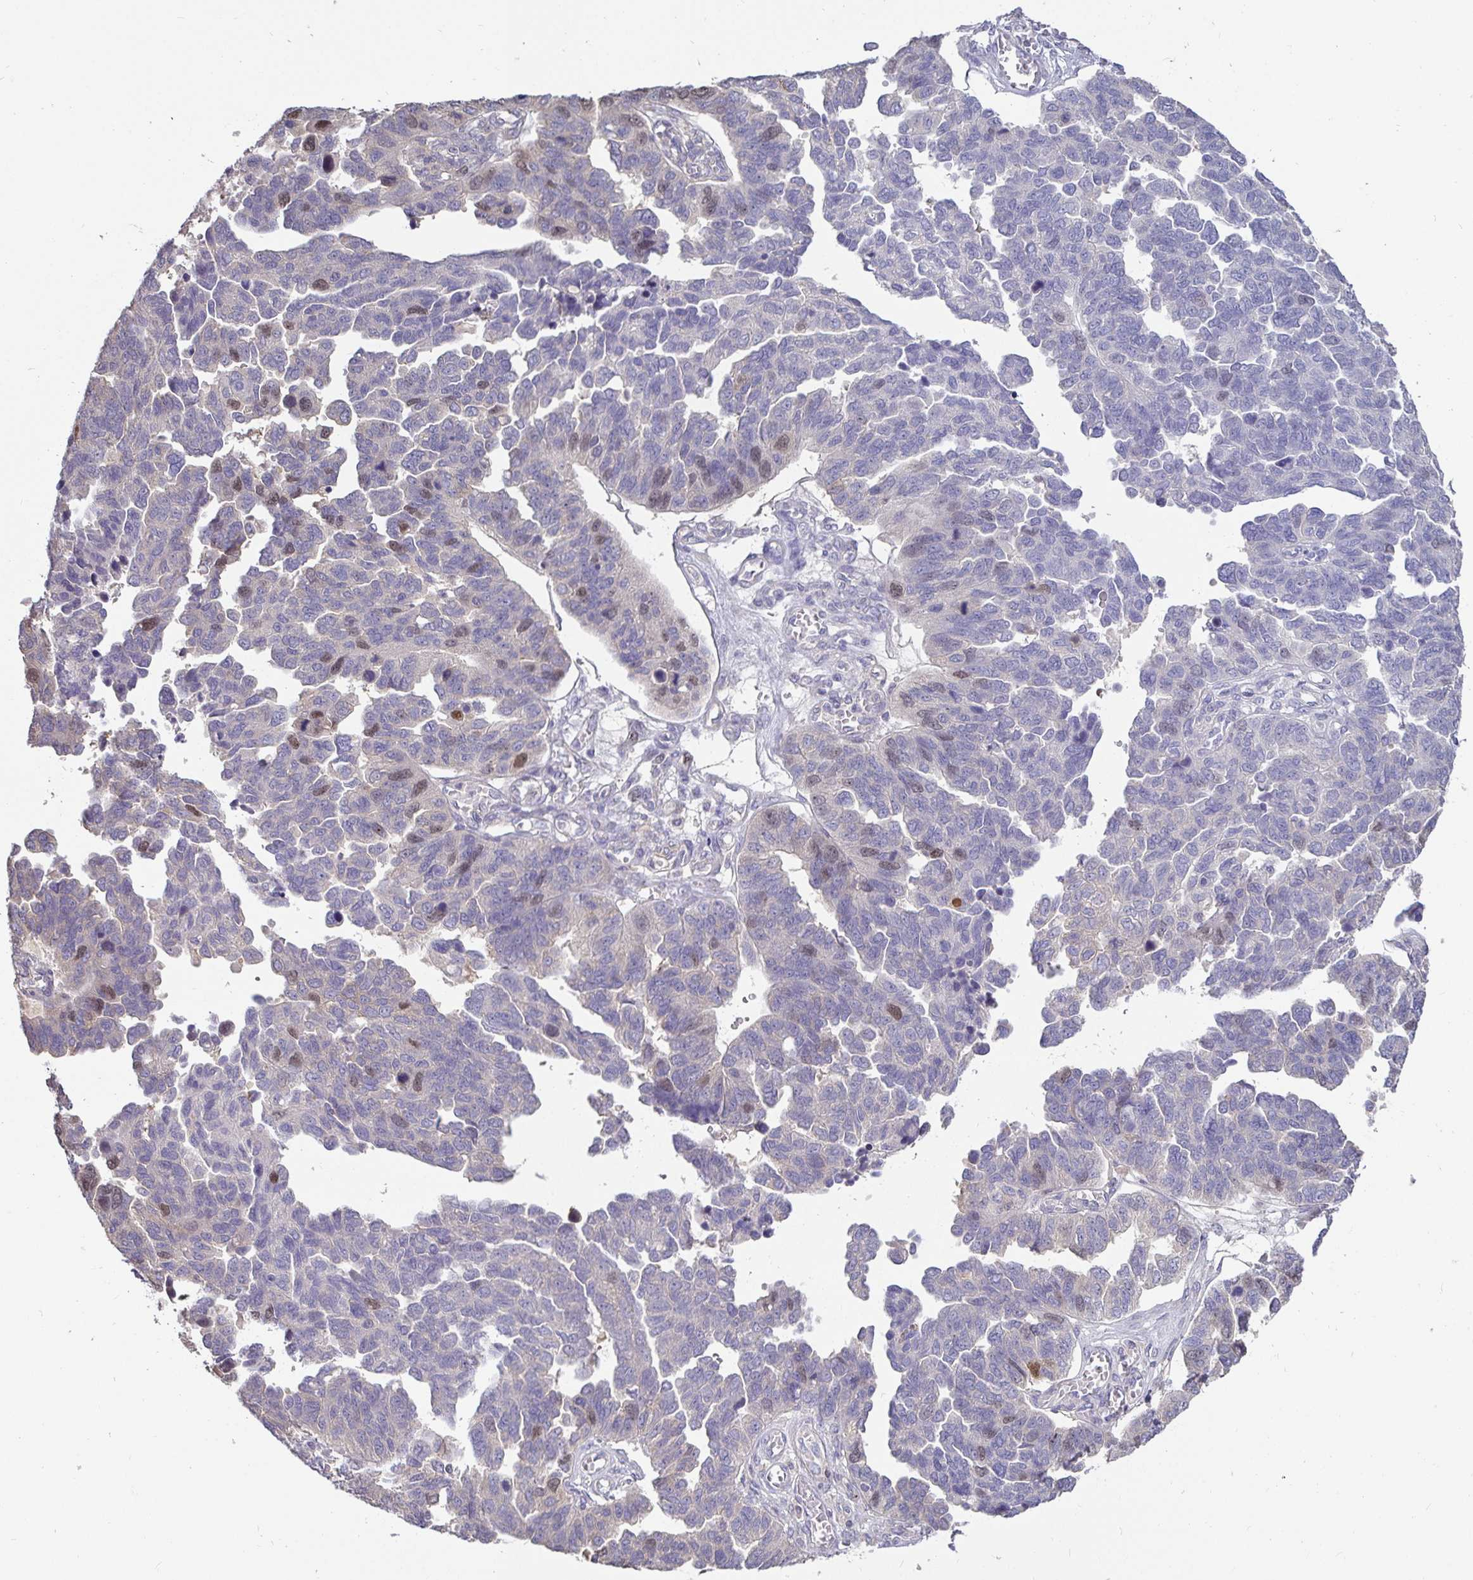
{"staining": {"intensity": "moderate", "quantity": "<25%", "location": "nuclear"}, "tissue": "ovarian cancer", "cell_type": "Tumor cells", "image_type": "cancer", "snomed": [{"axis": "morphology", "description": "Cystadenocarcinoma, serous, NOS"}, {"axis": "topography", "description": "Ovary"}], "caption": "Immunohistochemistry micrograph of serous cystadenocarcinoma (ovarian) stained for a protein (brown), which reveals low levels of moderate nuclear positivity in approximately <25% of tumor cells.", "gene": "ANLN", "patient": {"sex": "female", "age": 64}}